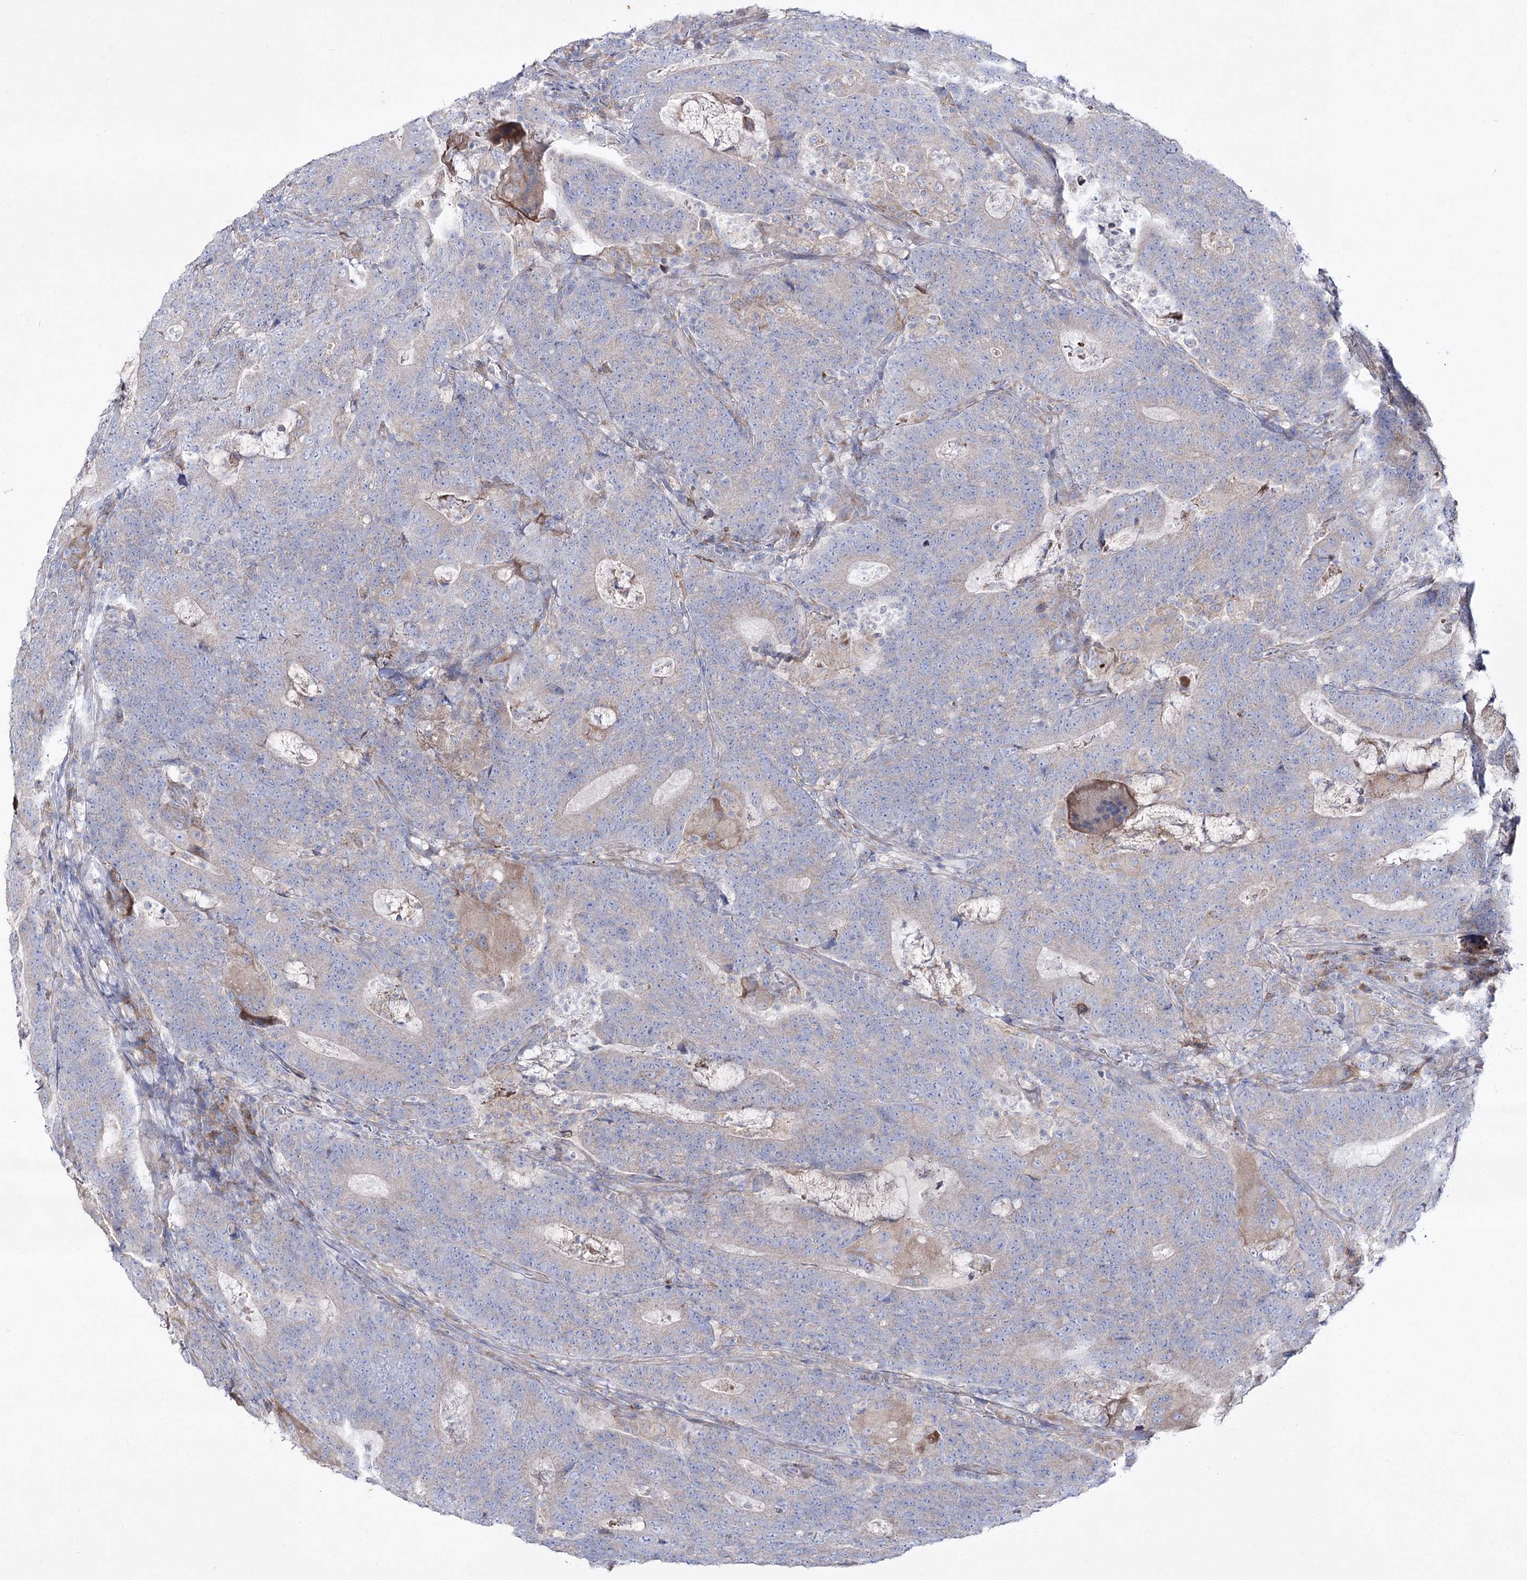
{"staining": {"intensity": "weak", "quantity": "25%-75%", "location": "cytoplasmic/membranous"}, "tissue": "colorectal cancer", "cell_type": "Tumor cells", "image_type": "cancer", "snomed": [{"axis": "morphology", "description": "Normal tissue, NOS"}, {"axis": "morphology", "description": "Adenocarcinoma, NOS"}, {"axis": "topography", "description": "Colon"}], "caption": "Colorectal cancer (adenocarcinoma) stained with IHC exhibits weak cytoplasmic/membranous staining in about 25%-75% of tumor cells.", "gene": "NAGLU", "patient": {"sex": "female", "age": 75}}